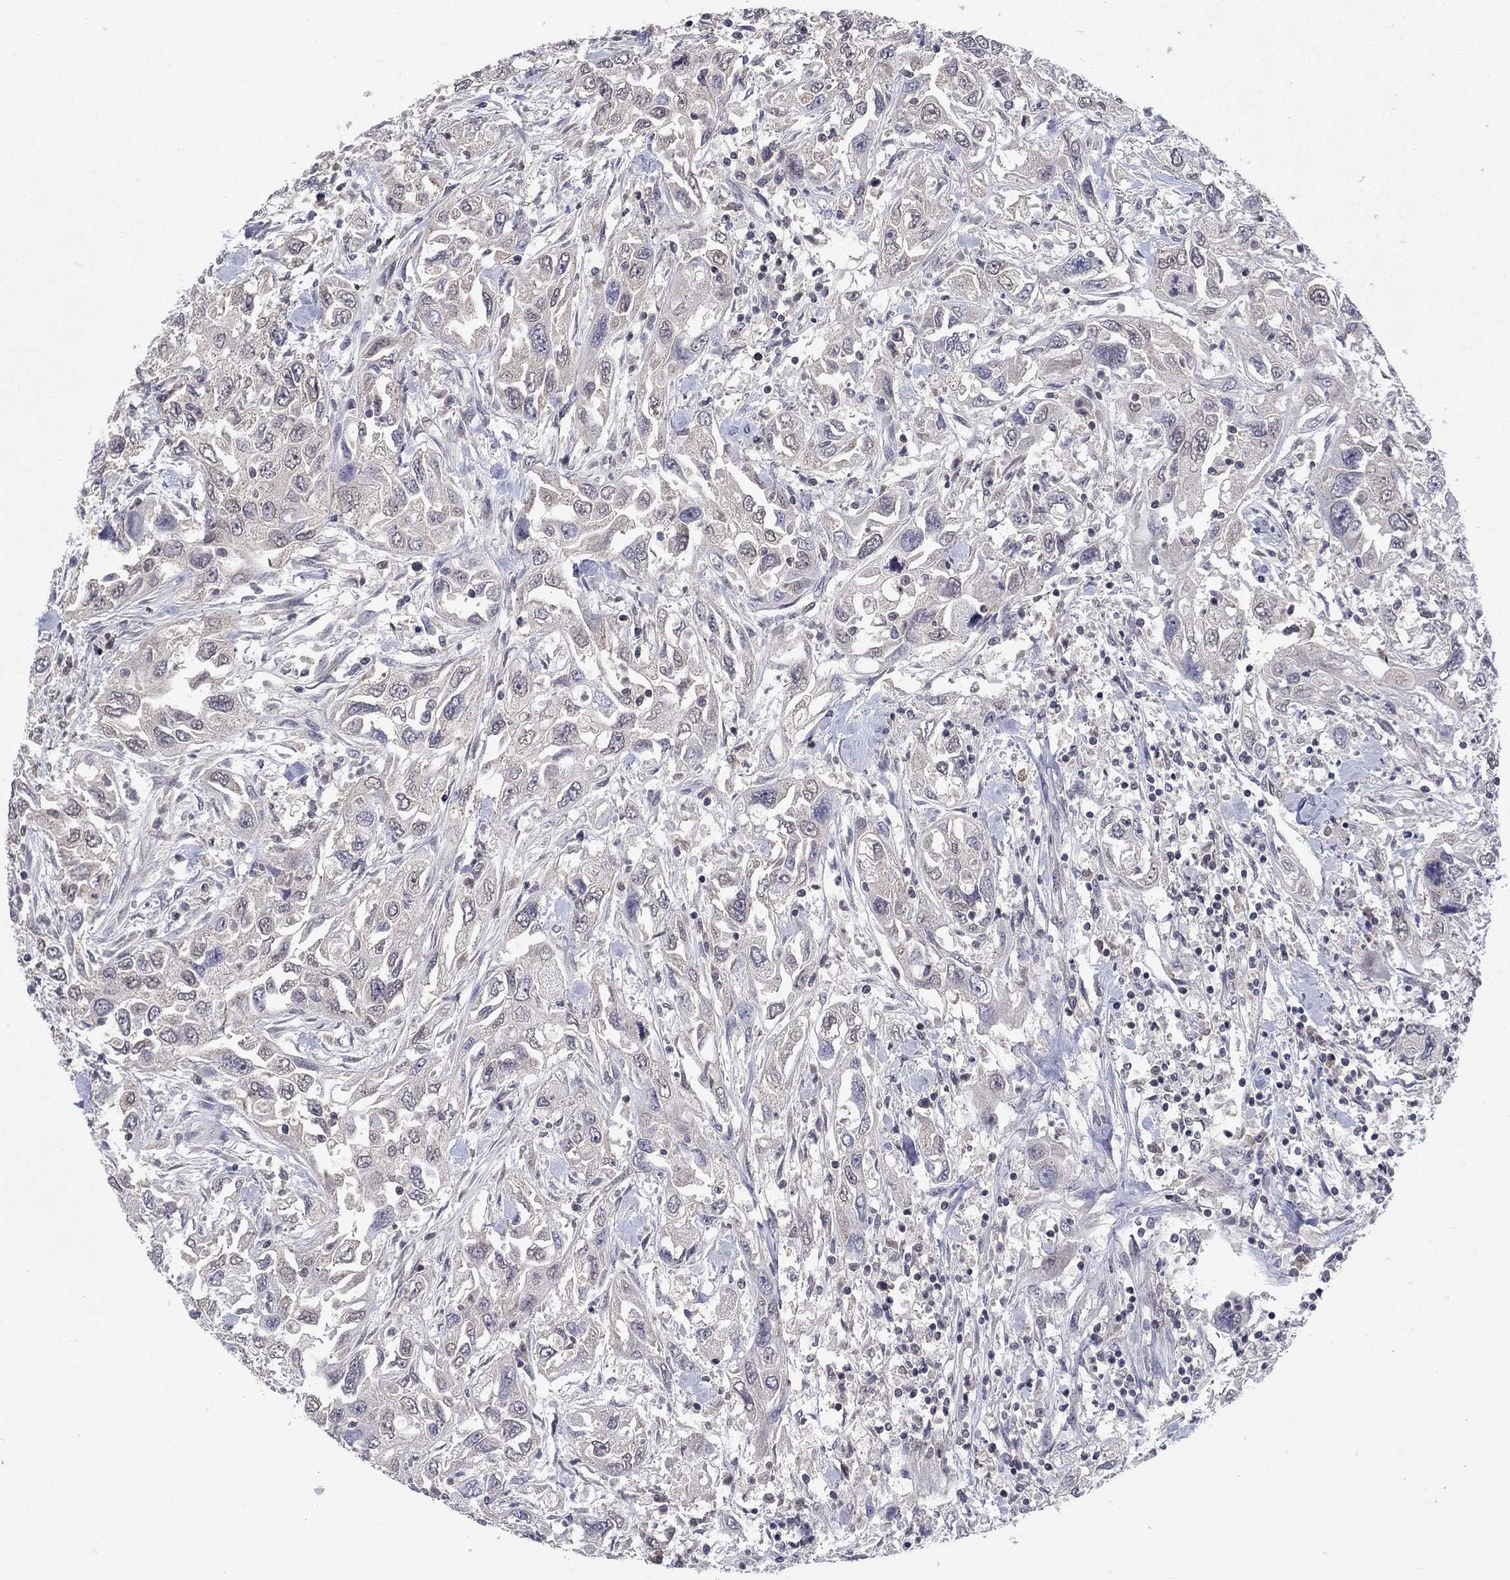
{"staining": {"intensity": "negative", "quantity": "none", "location": "none"}, "tissue": "urothelial cancer", "cell_type": "Tumor cells", "image_type": "cancer", "snomed": [{"axis": "morphology", "description": "Urothelial carcinoma, High grade"}, {"axis": "topography", "description": "Urinary bladder"}], "caption": "Immunohistochemical staining of high-grade urothelial carcinoma displays no significant expression in tumor cells.", "gene": "SPATA33", "patient": {"sex": "male", "age": 76}}